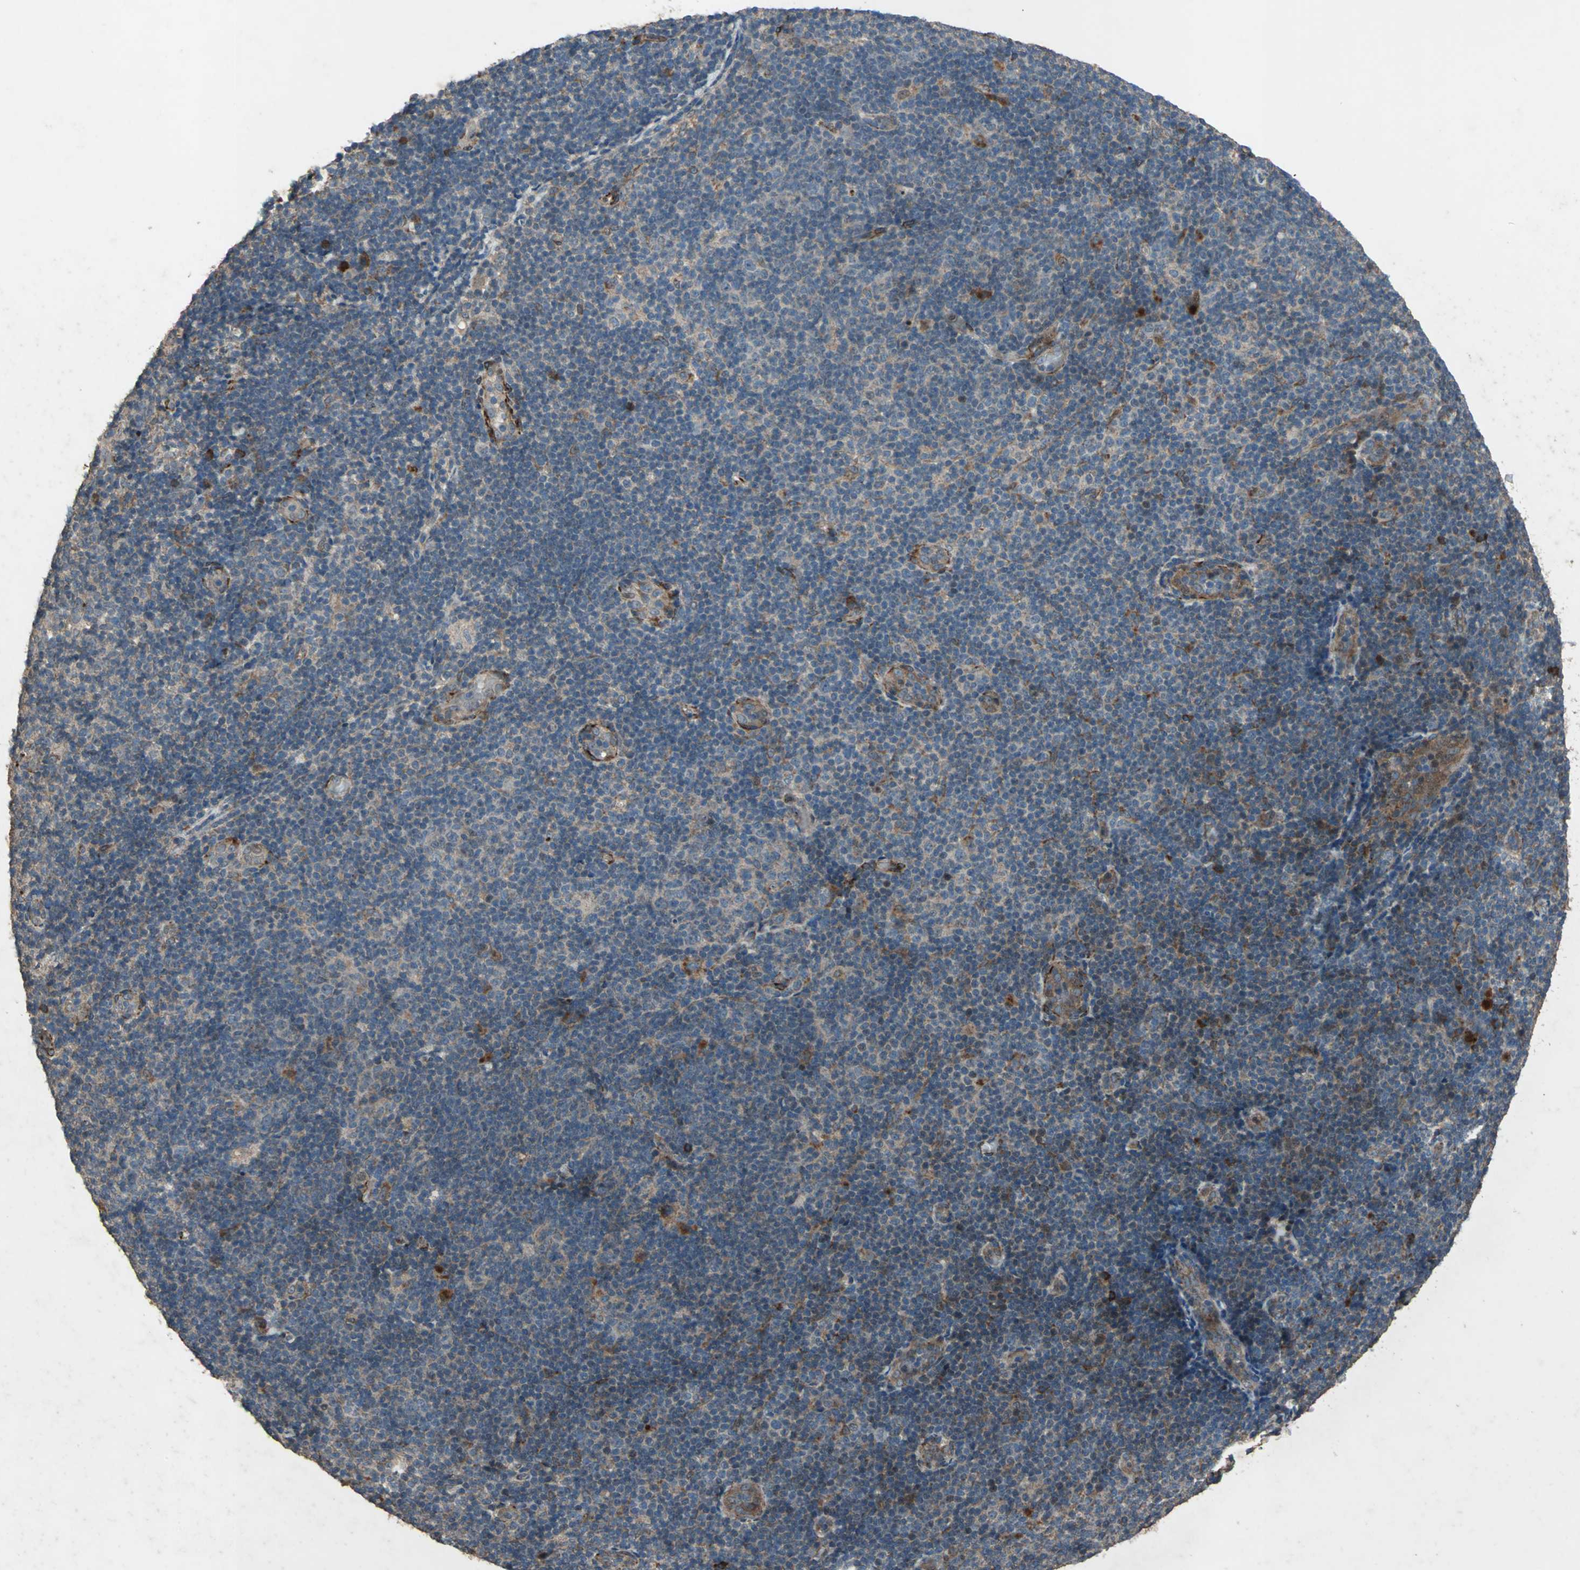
{"staining": {"intensity": "moderate", "quantity": "25%-75%", "location": "cytoplasmic/membranous"}, "tissue": "lymphoma", "cell_type": "Tumor cells", "image_type": "cancer", "snomed": [{"axis": "morphology", "description": "Malignant lymphoma, non-Hodgkin's type, Low grade"}, {"axis": "topography", "description": "Lymph node"}], "caption": "Immunohistochemistry (IHC) staining of lymphoma, which demonstrates medium levels of moderate cytoplasmic/membranous expression in approximately 25%-75% of tumor cells indicating moderate cytoplasmic/membranous protein staining. The staining was performed using DAB (3,3'-diaminobenzidine) (brown) for protein detection and nuclei were counterstained in hematoxylin (blue).", "gene": "SEPTIN4", "patient": {"sex": "male", "age": 83}}